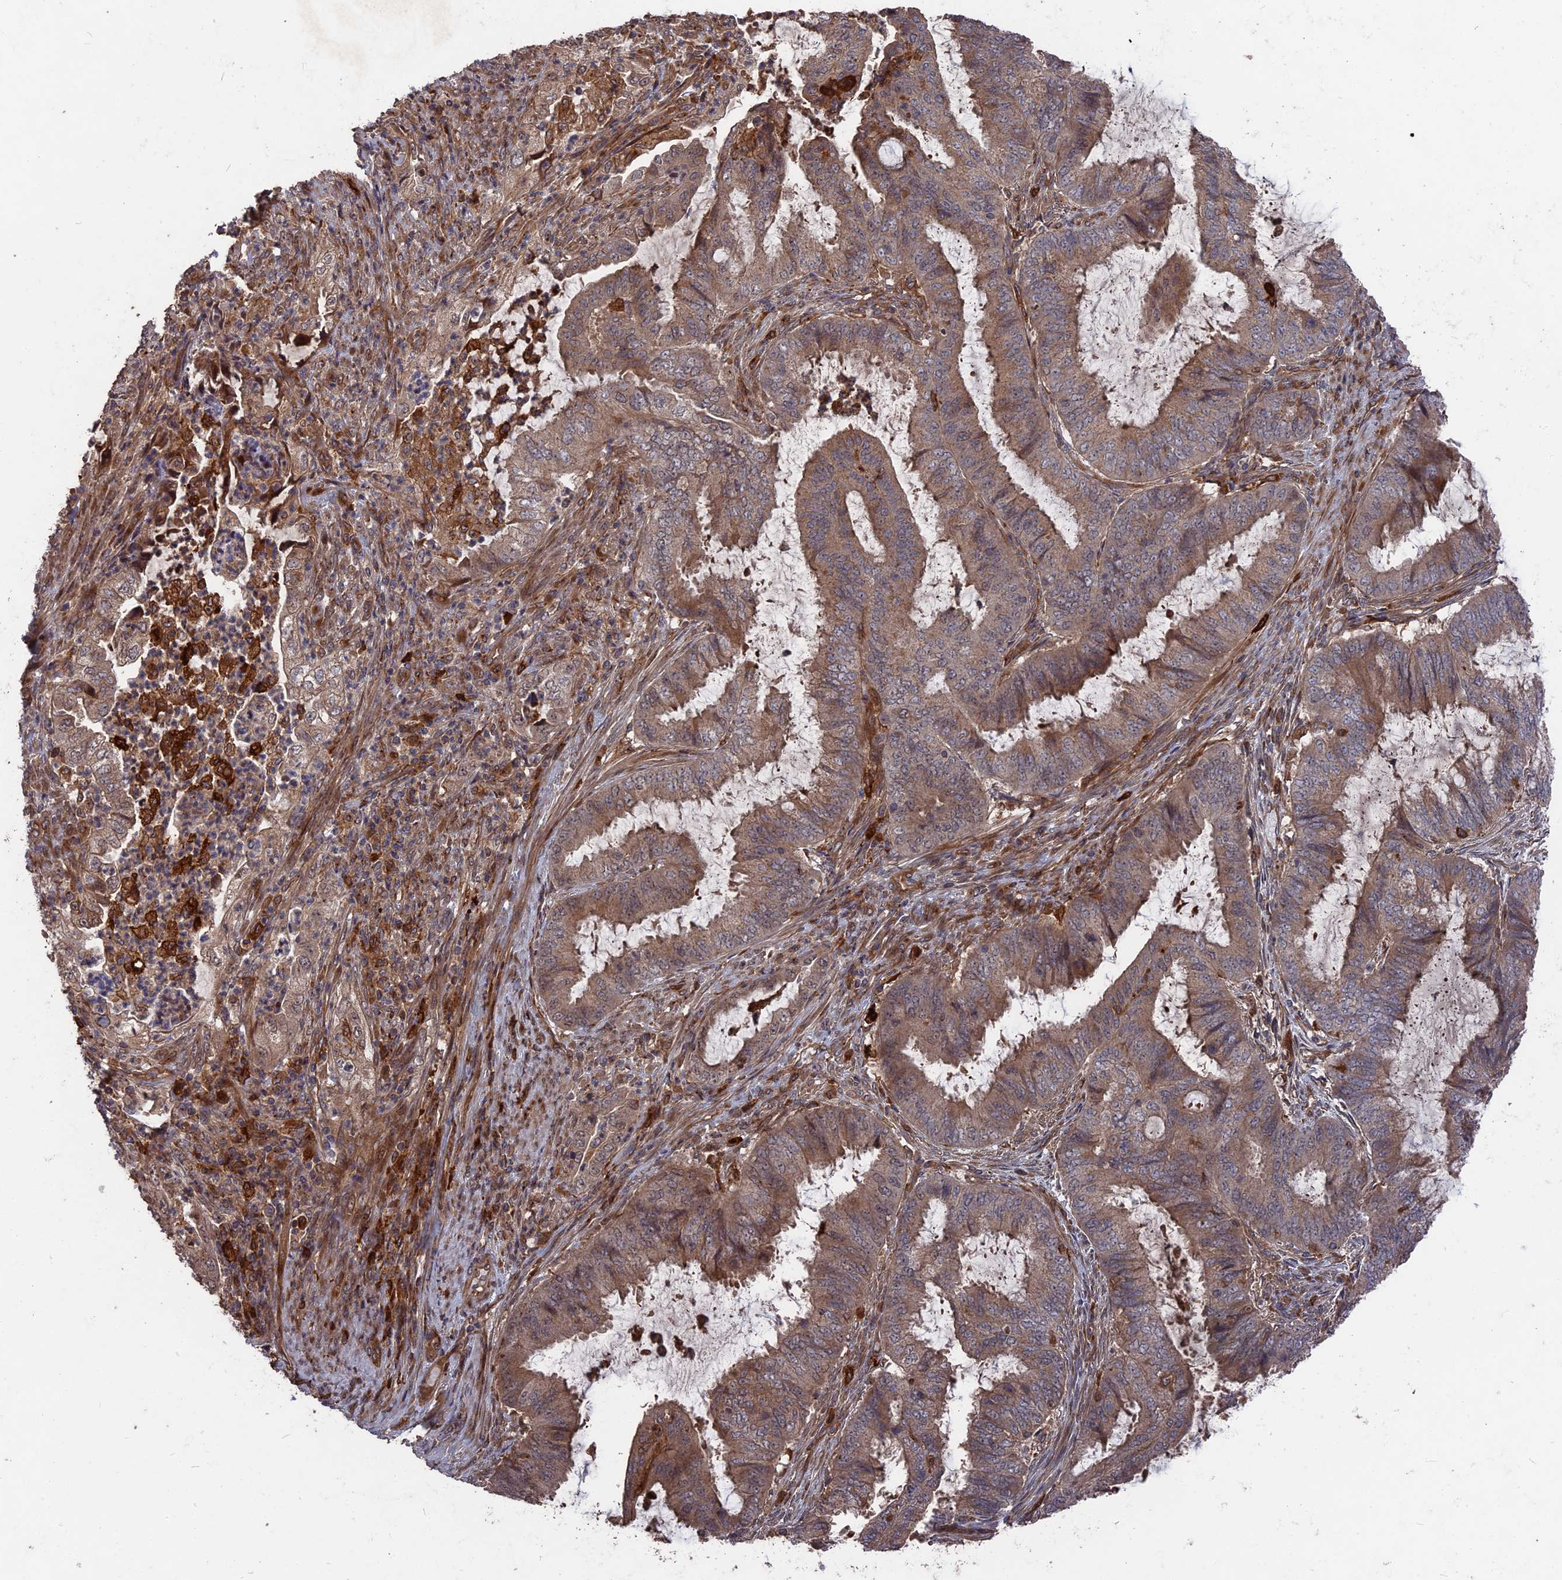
{"staining": {"intensity": "moderate", "quantity": ">75%", "location": "cytoplasmic/membranous"}, "tissue": "endometrial cancer", "cell_type": "Tumor cells", "image_type": "cancer", "snomed": [{"axis": "morphology", "description": "Adenocarcinoma, NOS"}, {"axis": "topography", "description": "Endometrium"}], "caption": "Protein expression analysis of endometrial adenocarcinoma shows moderate cytoplasmic/membranous staining in approximately >75% of tumor cells.", "gene": "DEF8", "patient": {"sex": "female", "age": 51}}